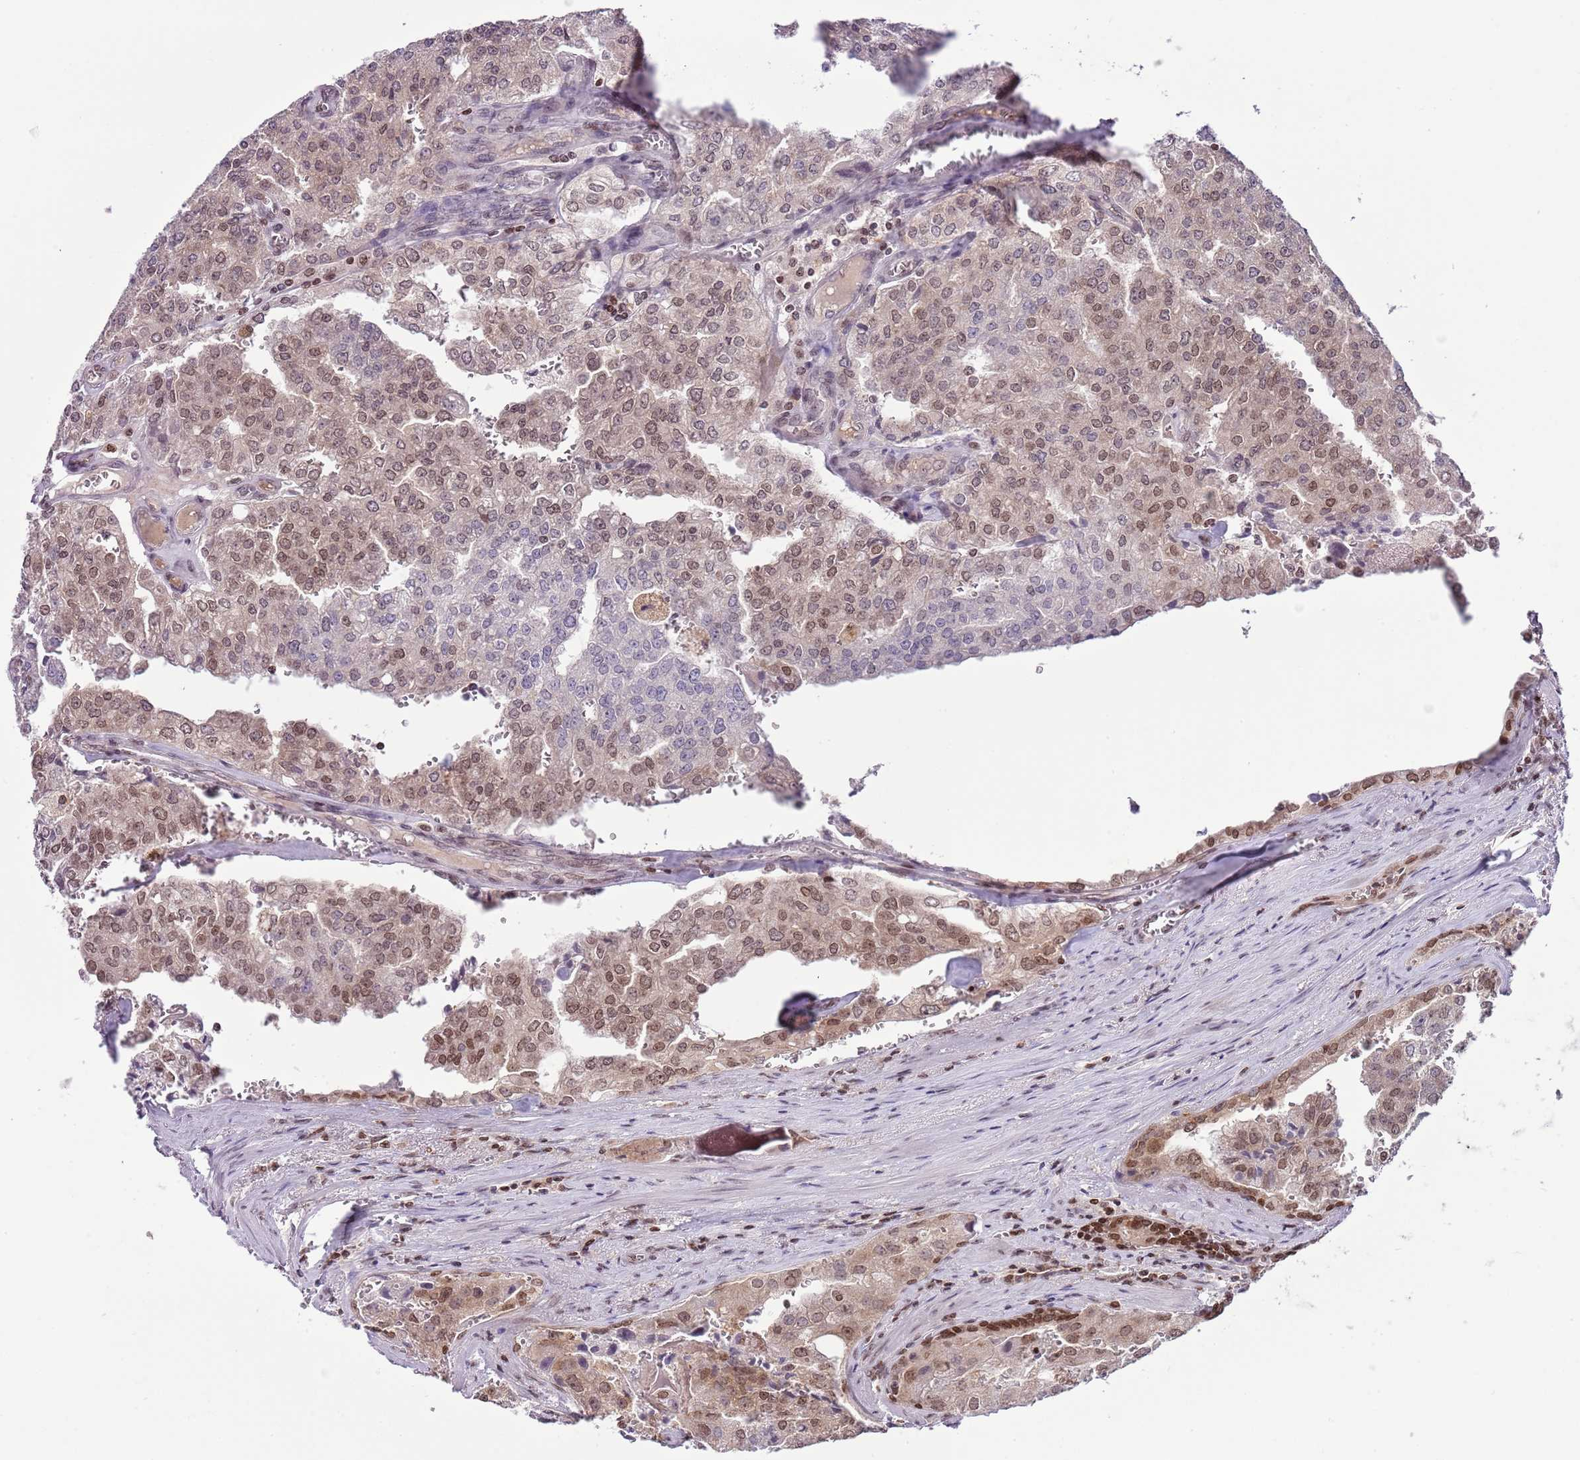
{"staining": {"intensity": "moderate", "quantity": ">75%", "location": "nuclear"}, "tissue": "prostate cancer", "cell_type": "Tumor cells", "image_type": "cancer", "snomed": [{"axis": "morphology", "description": "Adenocarcinoma, High grade"}, {"axis": "topography", "description": "Prostate"}], "caption": "Protein analysis of prostate cancer (high-grade adenocarcinoma) tissue demonstrates moderate nuclear positivity in about >75% of tumor cells. Using DAB (brown) and hematoxylin (blue) stains, captured at high magnification using brightfield microscopy.", "gene": "SELENOH", "patient": {"sex": "male", "age": 68}}